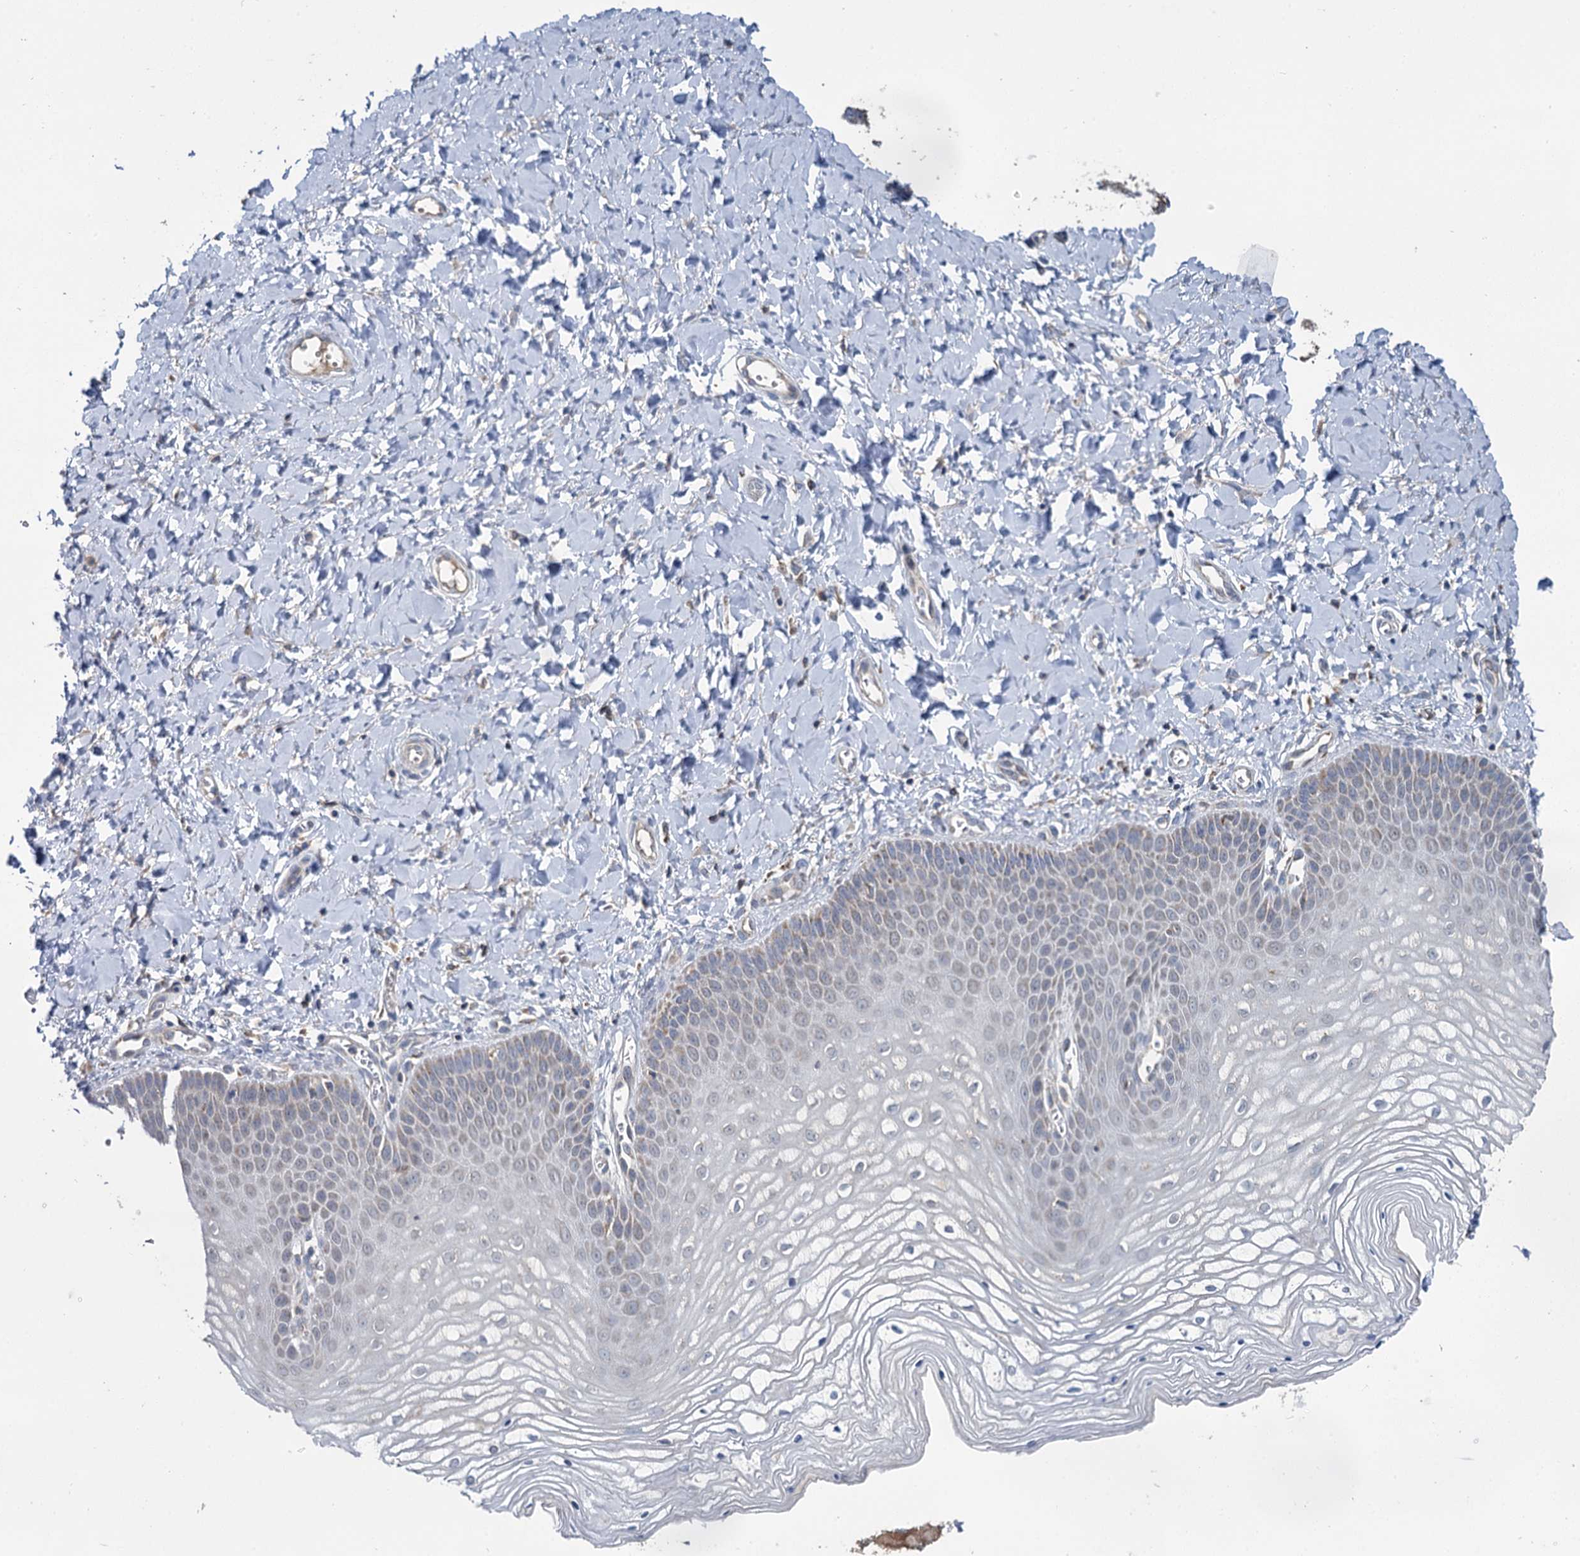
{"staining": {"intensity": "negative", "quantity": "none", "location": "none"}, "tissue": "vagina", "cell_type": "Squamous epithelial cells", "image_type": "normal", "snomed": [{"axis": "morphology", "description": "Normal tissue, NOS"}, {"axis": "topography", "description": "Vagina"}, {"axis": "topography", "description": "Cervix"}], "caption": "This histopathology image is of unremarkable vagina stained with immunohistochemistry to label a protein in brown with the nuclei are counter-stained blue. There is no expression in squamous epithelial cells.", "gene": "METTL4", "patient": {"sex": "female", "age": 40}}